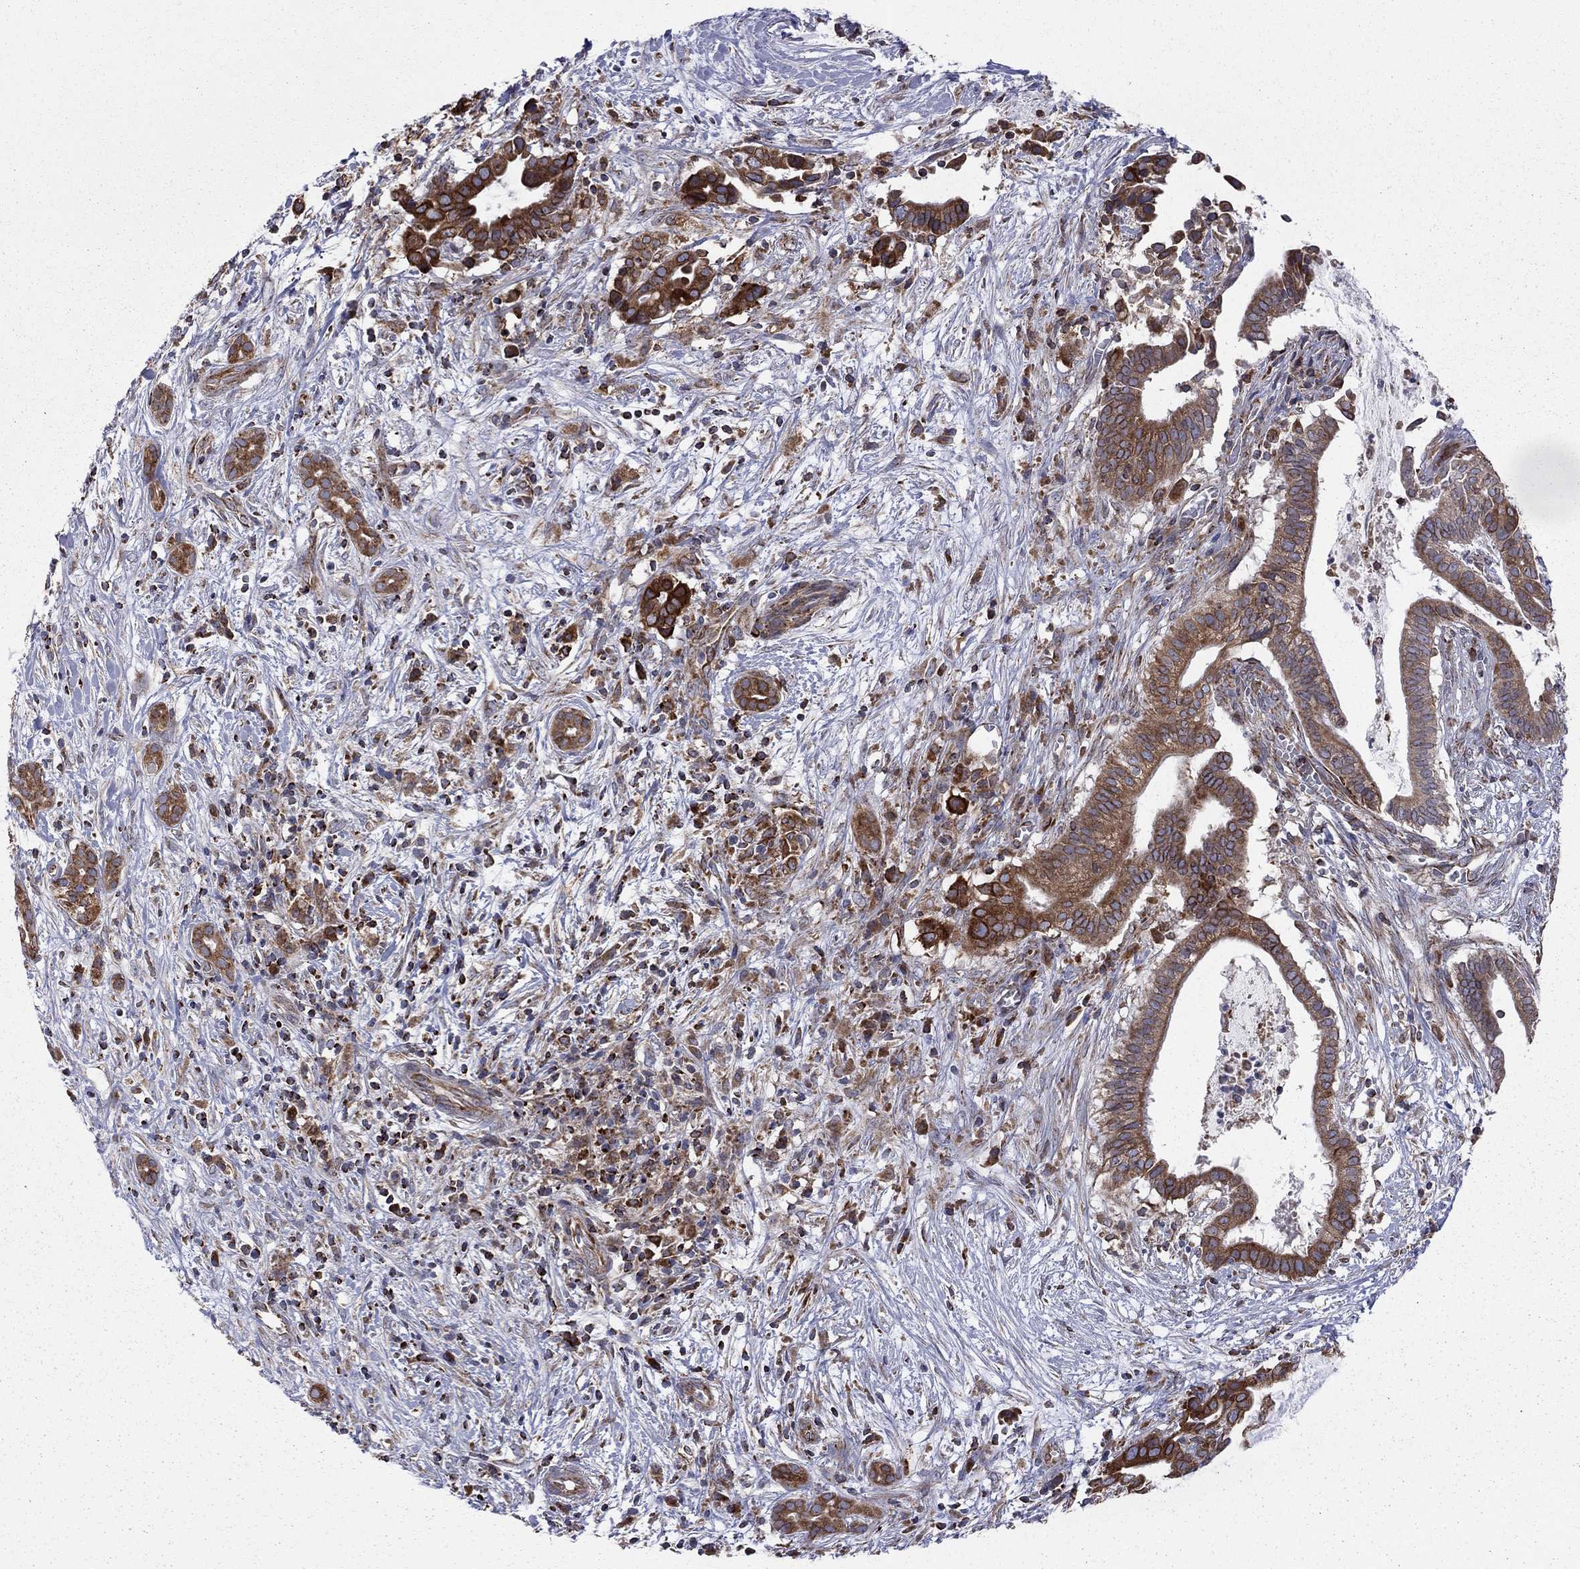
{"staining": {"intensity": "moderate", "quantity": ">75%", "location": "cytoplasmic/membranous"}, "tissue": "pancreatic cancer", "cell_type": "Tumor cells", "image_type": "cancer", "snomed": [{"axis": "morphology", "description": "Adenocarcinoma, NOS"}, {"axis": "topography", "description": "Pancreas"}], "caption": "Immunohistochemistry of pancreatic cancer (adenocarcinoma) shows medium levels of moderate cytoplasmic/membranous positivity in approximately >75% of tumor cells.", "gene": "CLPTM1", "patient": {"sex": "male", "age": 61}}